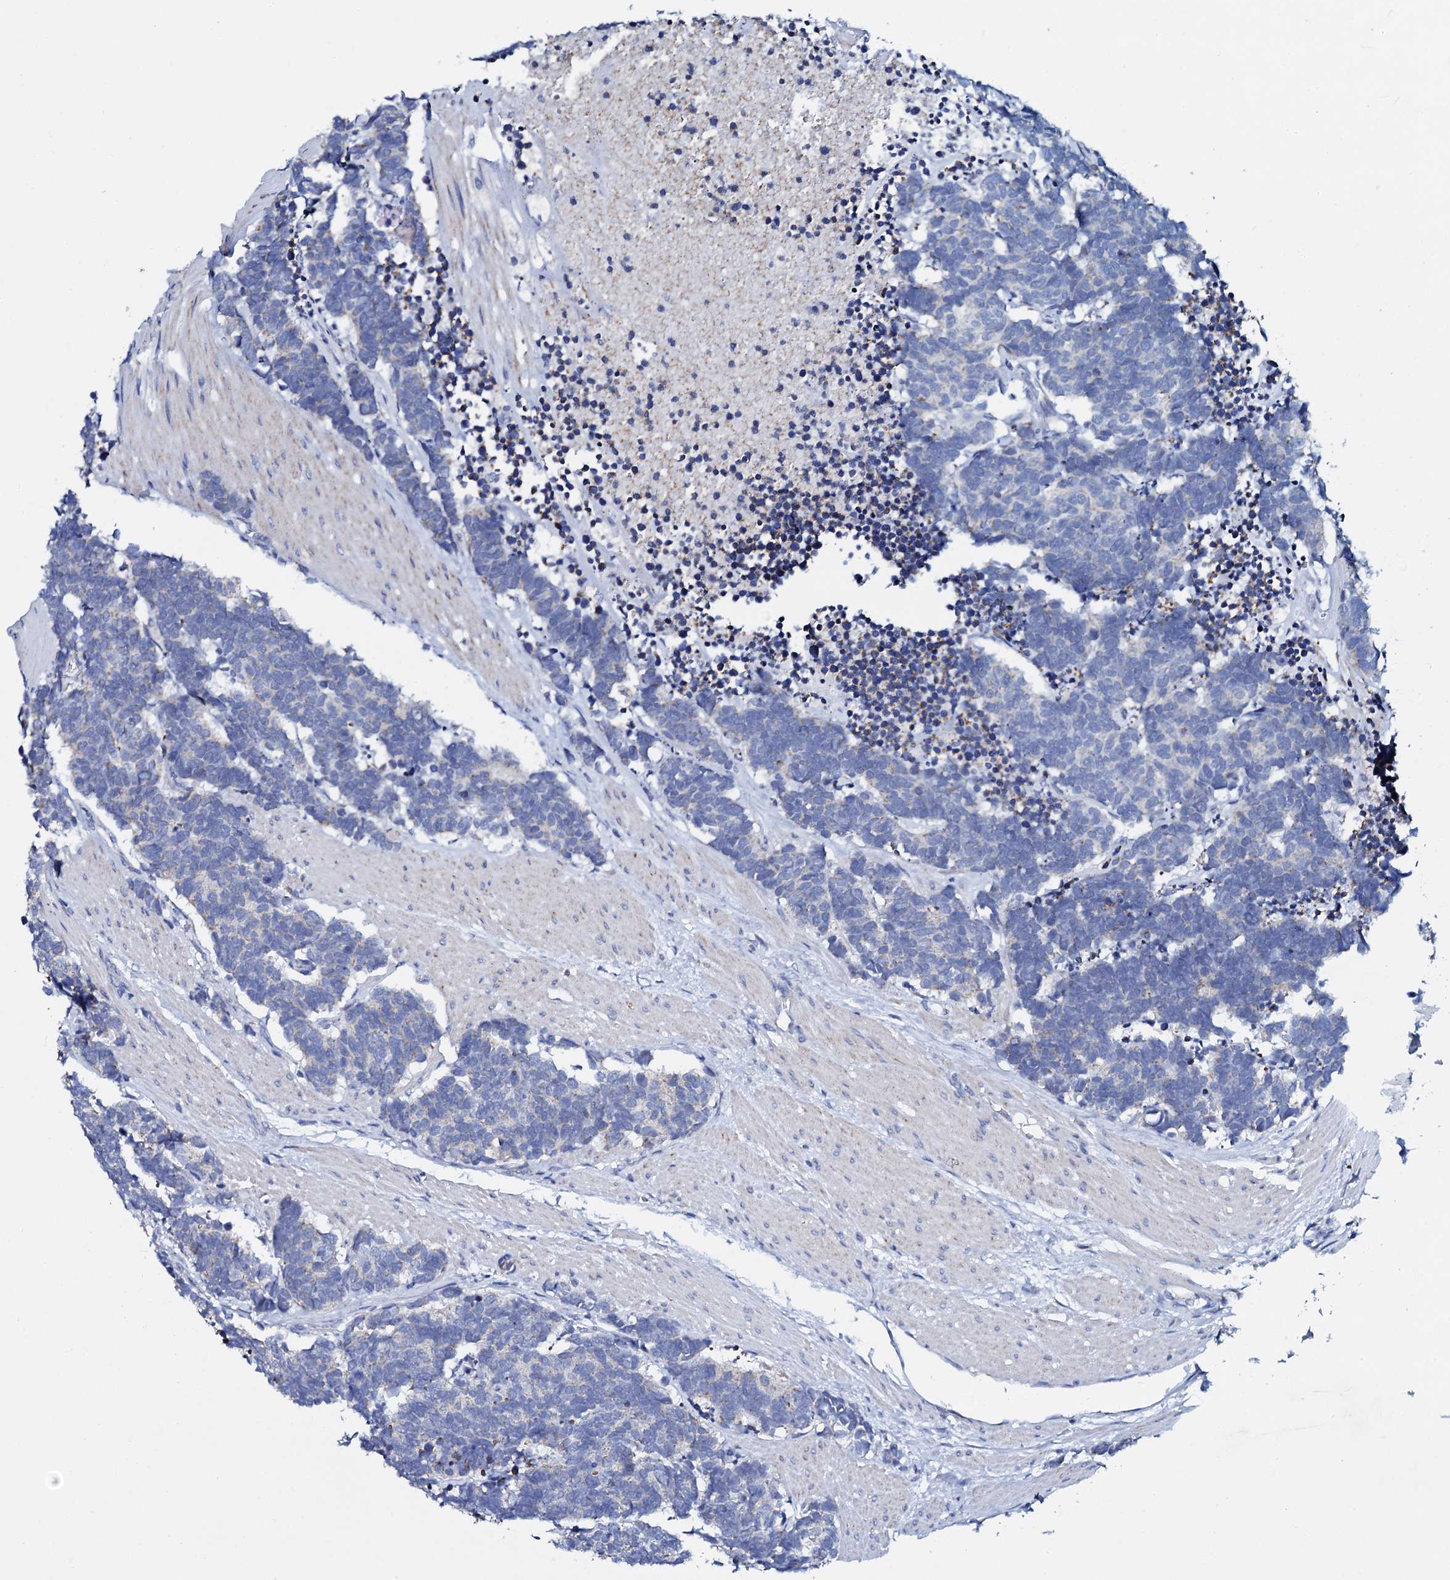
{"staining": {"intensity": "negative", "quantity": "none", "location": "none"}, "tissue": "carcinoid", "cell_type": "Tumor cells", "image_type": "cancer", "snomed": [{"axis": "morphology", "description": "Carcinoma, NOS"}, {"axis": "morphology", "description": "Carcinoid, malignant, NOS"}, {"axis": "topography", "description": "Urinary bladder"}], "caption": "The immunohistochemistry image has no significant expression in tumor cells of carcinoid tissue.", "gene": "SLC37A4", "patient": {"sex": "male", "age": 57}}